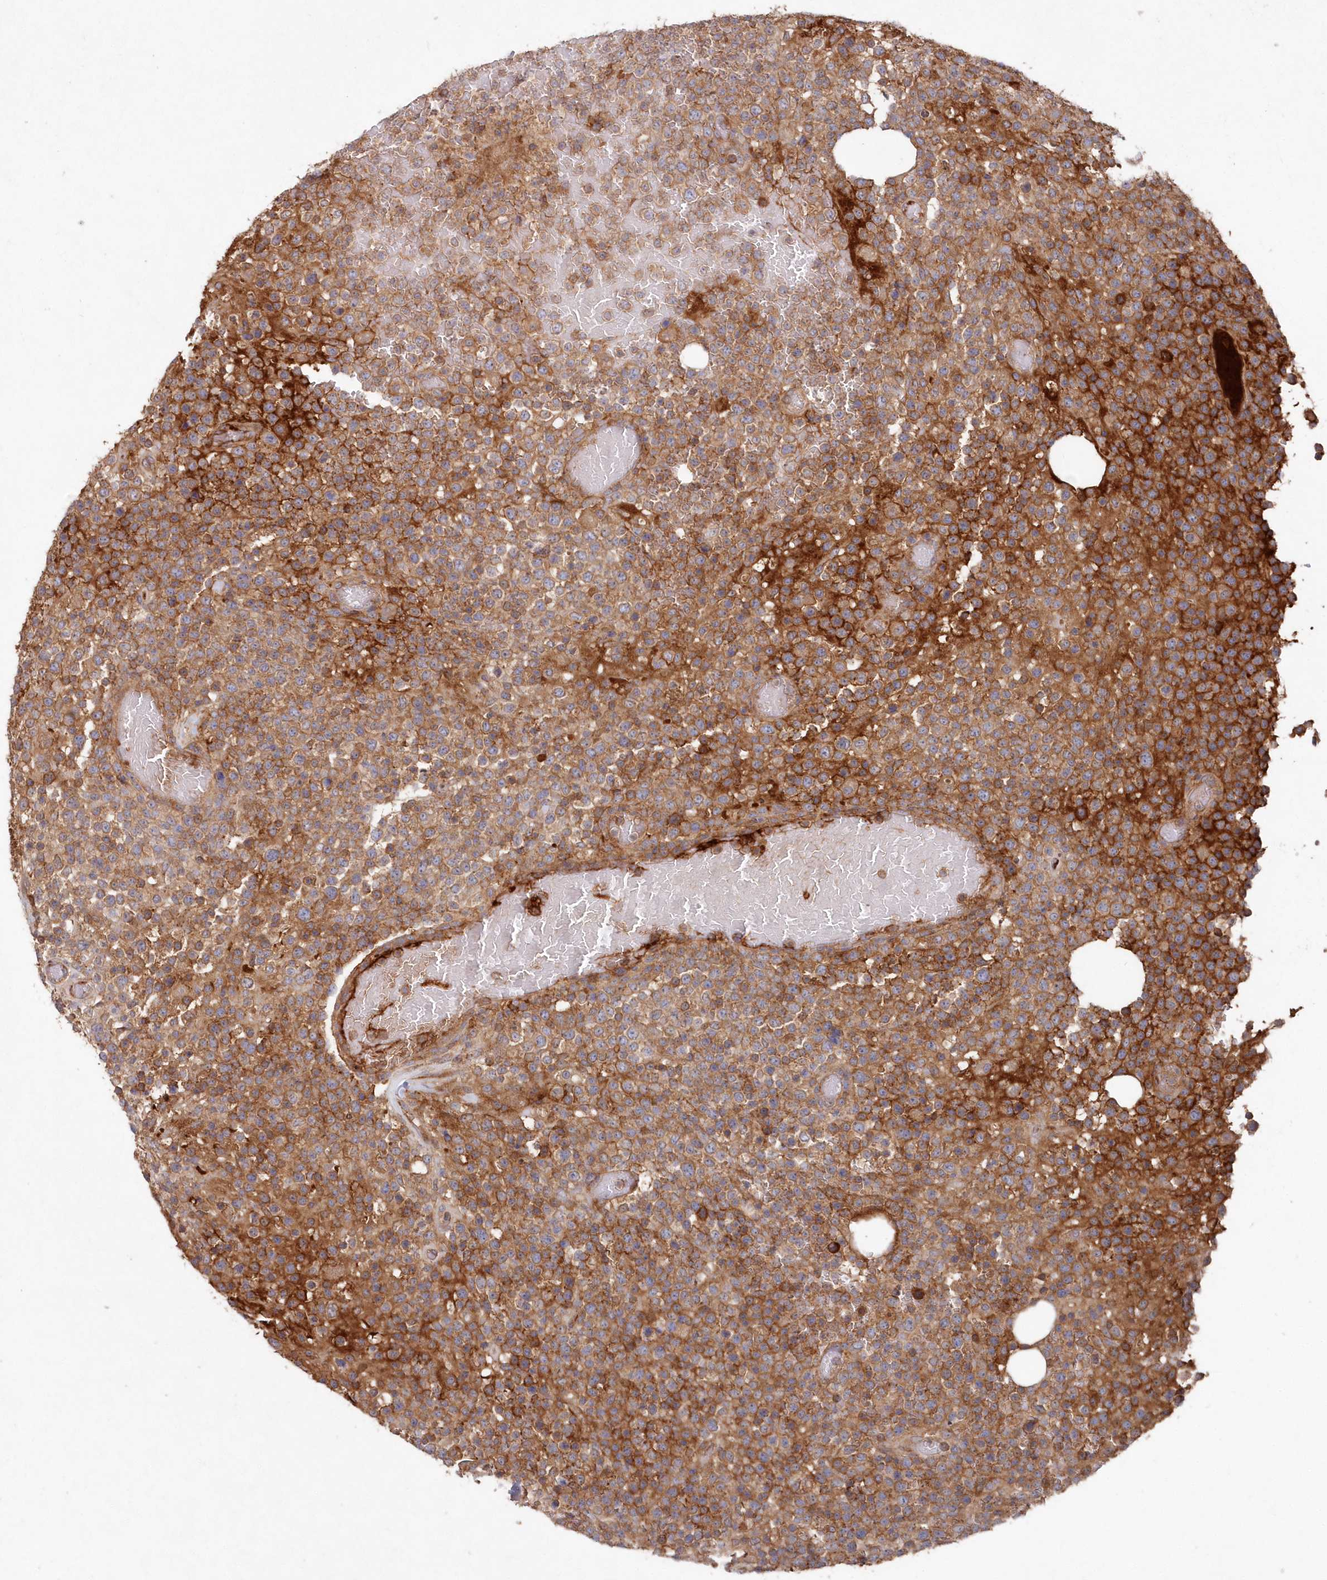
{"staining": {"intensity": "moderate", "quantity": ">75%", "location": "cytoplasmic/membranous"}, "tissue": "lymphoma", "cell_type": "Tumor cells", "image_type": "cancer", "snomed": [{"axis": "morphology", "description": "Malignant lymphoma, non-Hodgkin's type, High grade"}, {"axis": "topography", "description": "Colon"}], "caption": "Lymphoma was stained to show a protein in brown. There is medium levels of moderate cytoplasmic/membranous expression in approximately >75% of tumor cells.", "gene": "ABHD14B", "patient": {"sex": "female", "age": 53}}